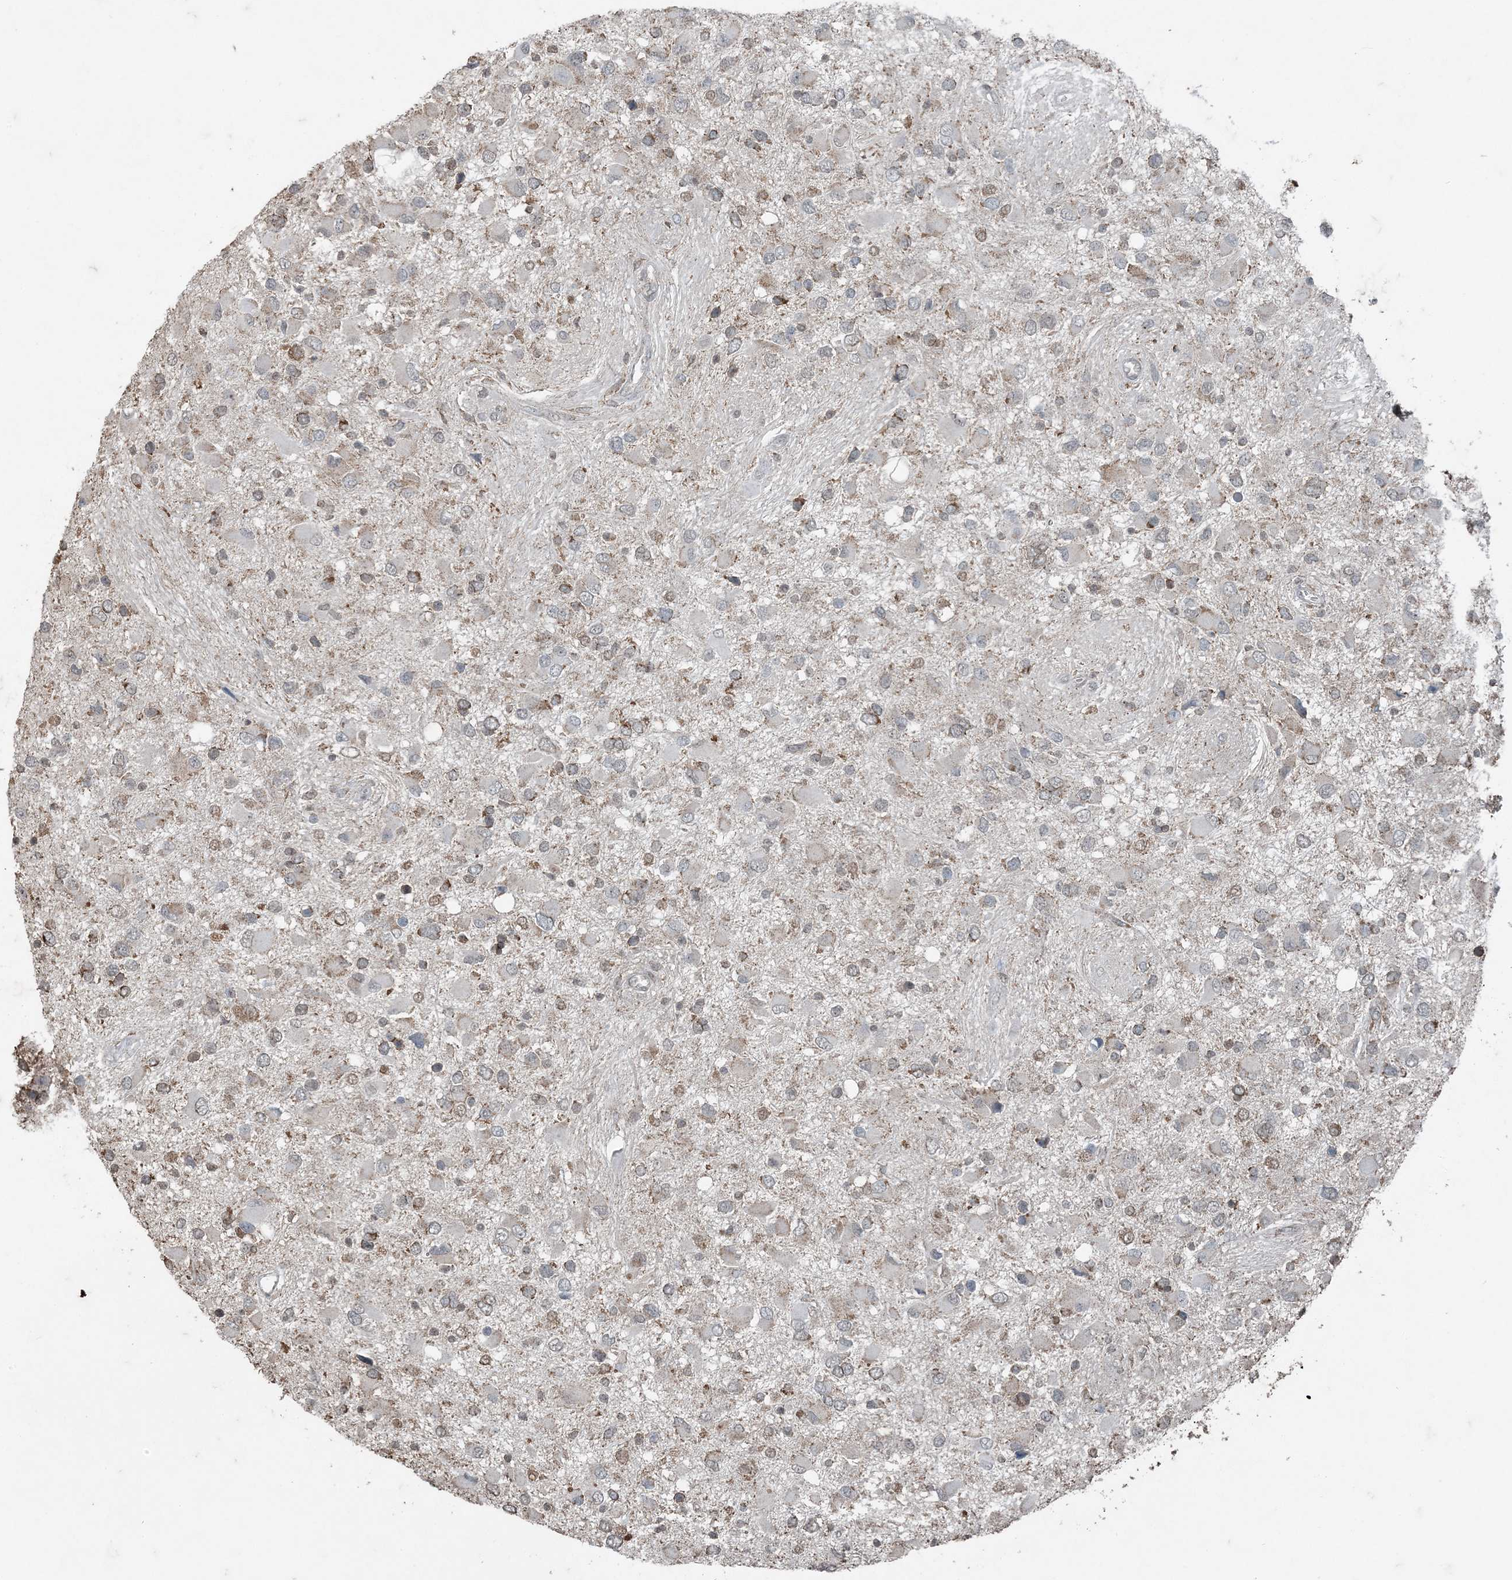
{"staining": {"intensity": "moderate", "quantity": "<25%", "location": "cytoplasmic/membranous"}, "tissue": "glioma", "cell_type": "Tumor cells", "image_type": "cancer", "snomed": [{"axis": "morphology", "description": "Glioma, malignant, High grade"}, {"axis": "topography", "description": "Brain"}], "caption": "Brown immunohistochemical staining in human malignant glioma (high-grade) displays moderate cytoplasmic/membranous positivity in approximately <25% of tumor cells.", "gene": "GNL1", "patient": {"sex": "male", "age": 53}}